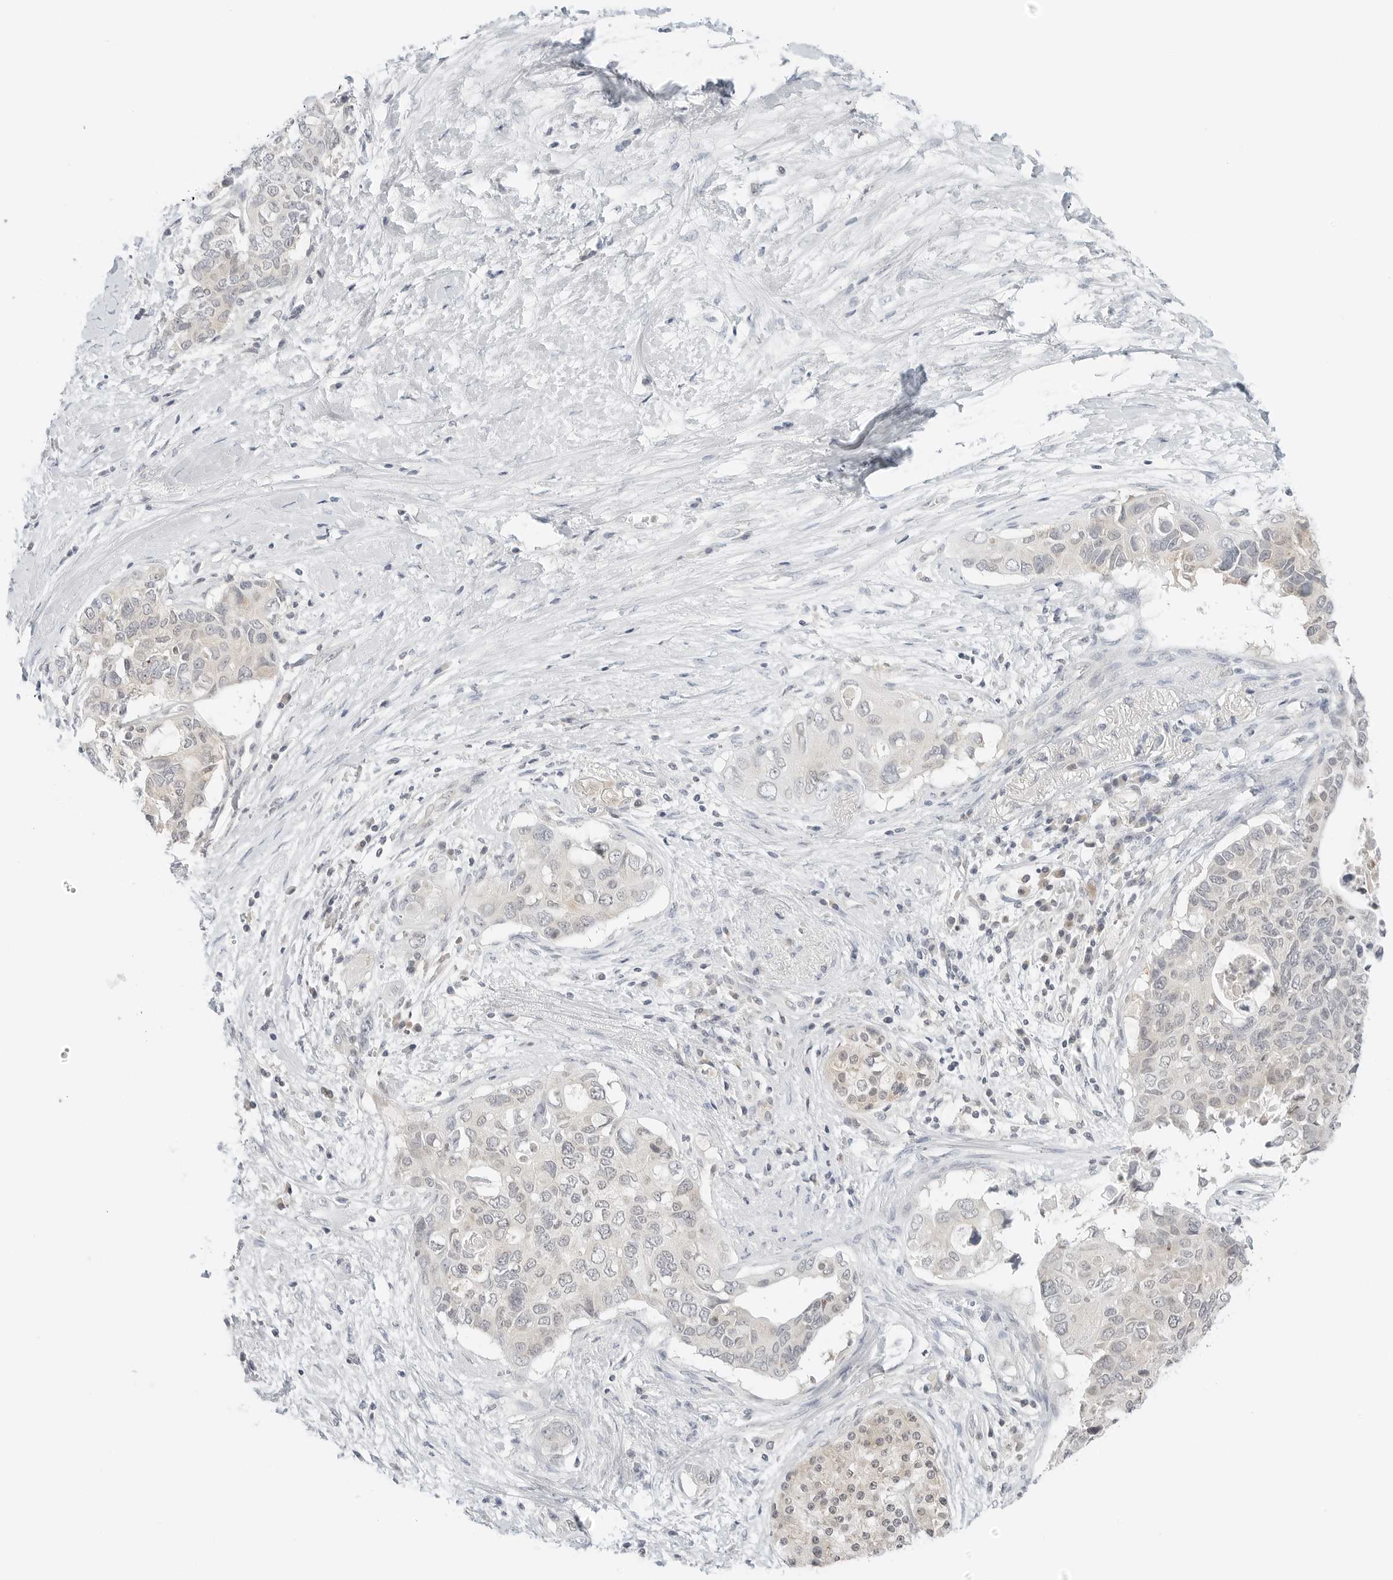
{"staining": {"intensity": "negative", "quantity": "none", "location": "none"}, "tissue": "pancreatic cancer", "cell_type": "Tumor cells", "image_type": "cancer", "snomed": [{"axis": "morphology", "description": "Adenocarcinoma, NOS"}, {"axis": "topography", "description": "Pancreas"}], "caption": "The IHC image has no significant expression in tumor cells of adenocarcinoma (pancreatic) tissue.", "gene": "IQCC", "patient": {"sex": "female", "age": 56}}